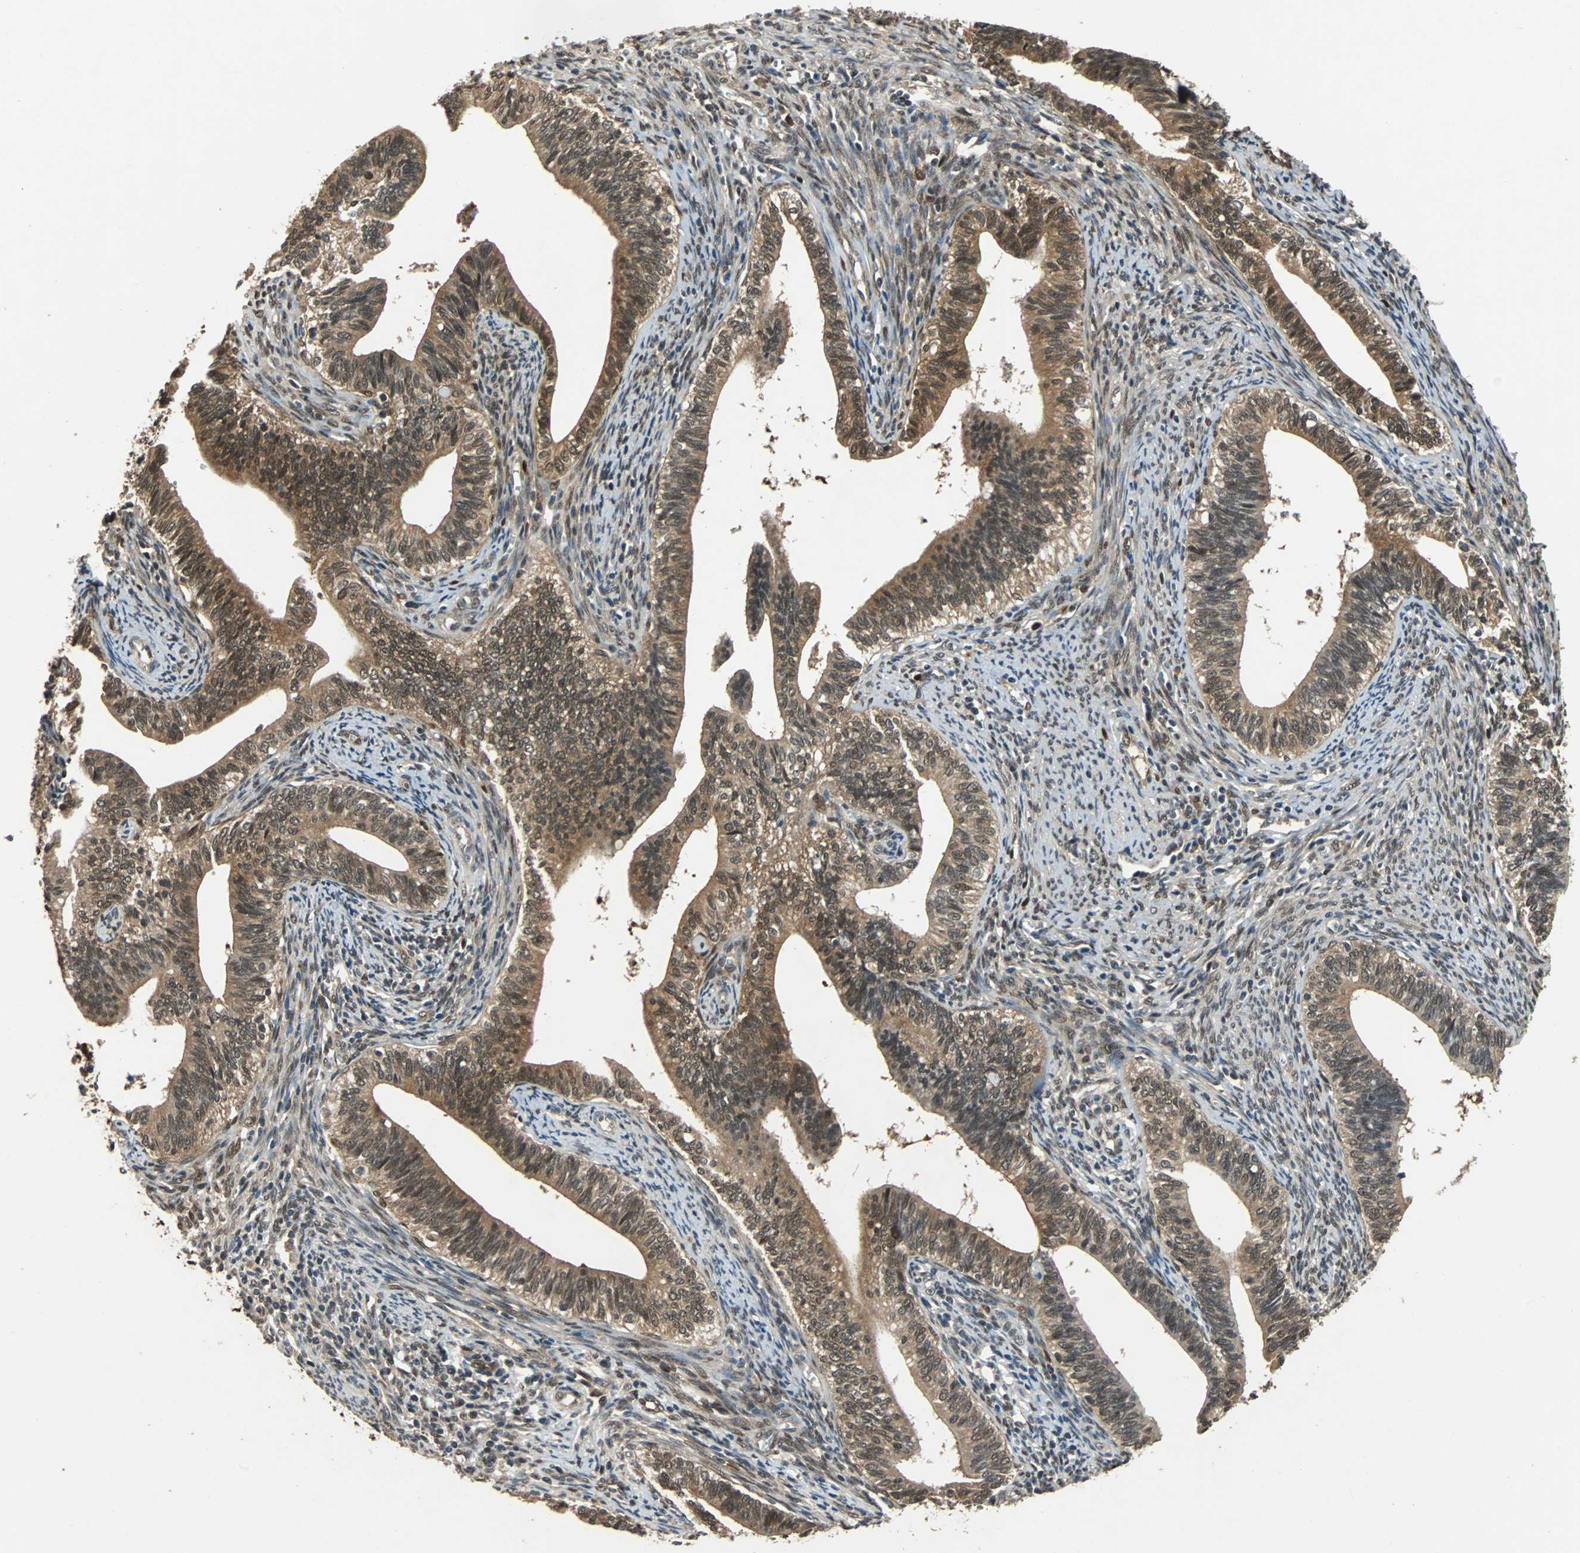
{"staining": {"intensity": "moderate", "quantity": ">75%", "location": "cytoplasmic/membranous,nuclear"}, "tissue": "cervical cancer", "cell_type": "Tumor cells", "image_type": "cancer", "snomed": [{"axis": "morphology", "description": "Adenocarcinoma, NOS"}, {"axis": "topography", "description": "Cervix"}], "caption": "This histopathology image shows immunohistochemistry (IHC) staining of cervical cancer, with medium moderate cytoplasmic/membranous and nuclear positivity in about >75% of tumor cells.", "gene": "PRDX6", "patient": {"sex": "female", "age": 44}}